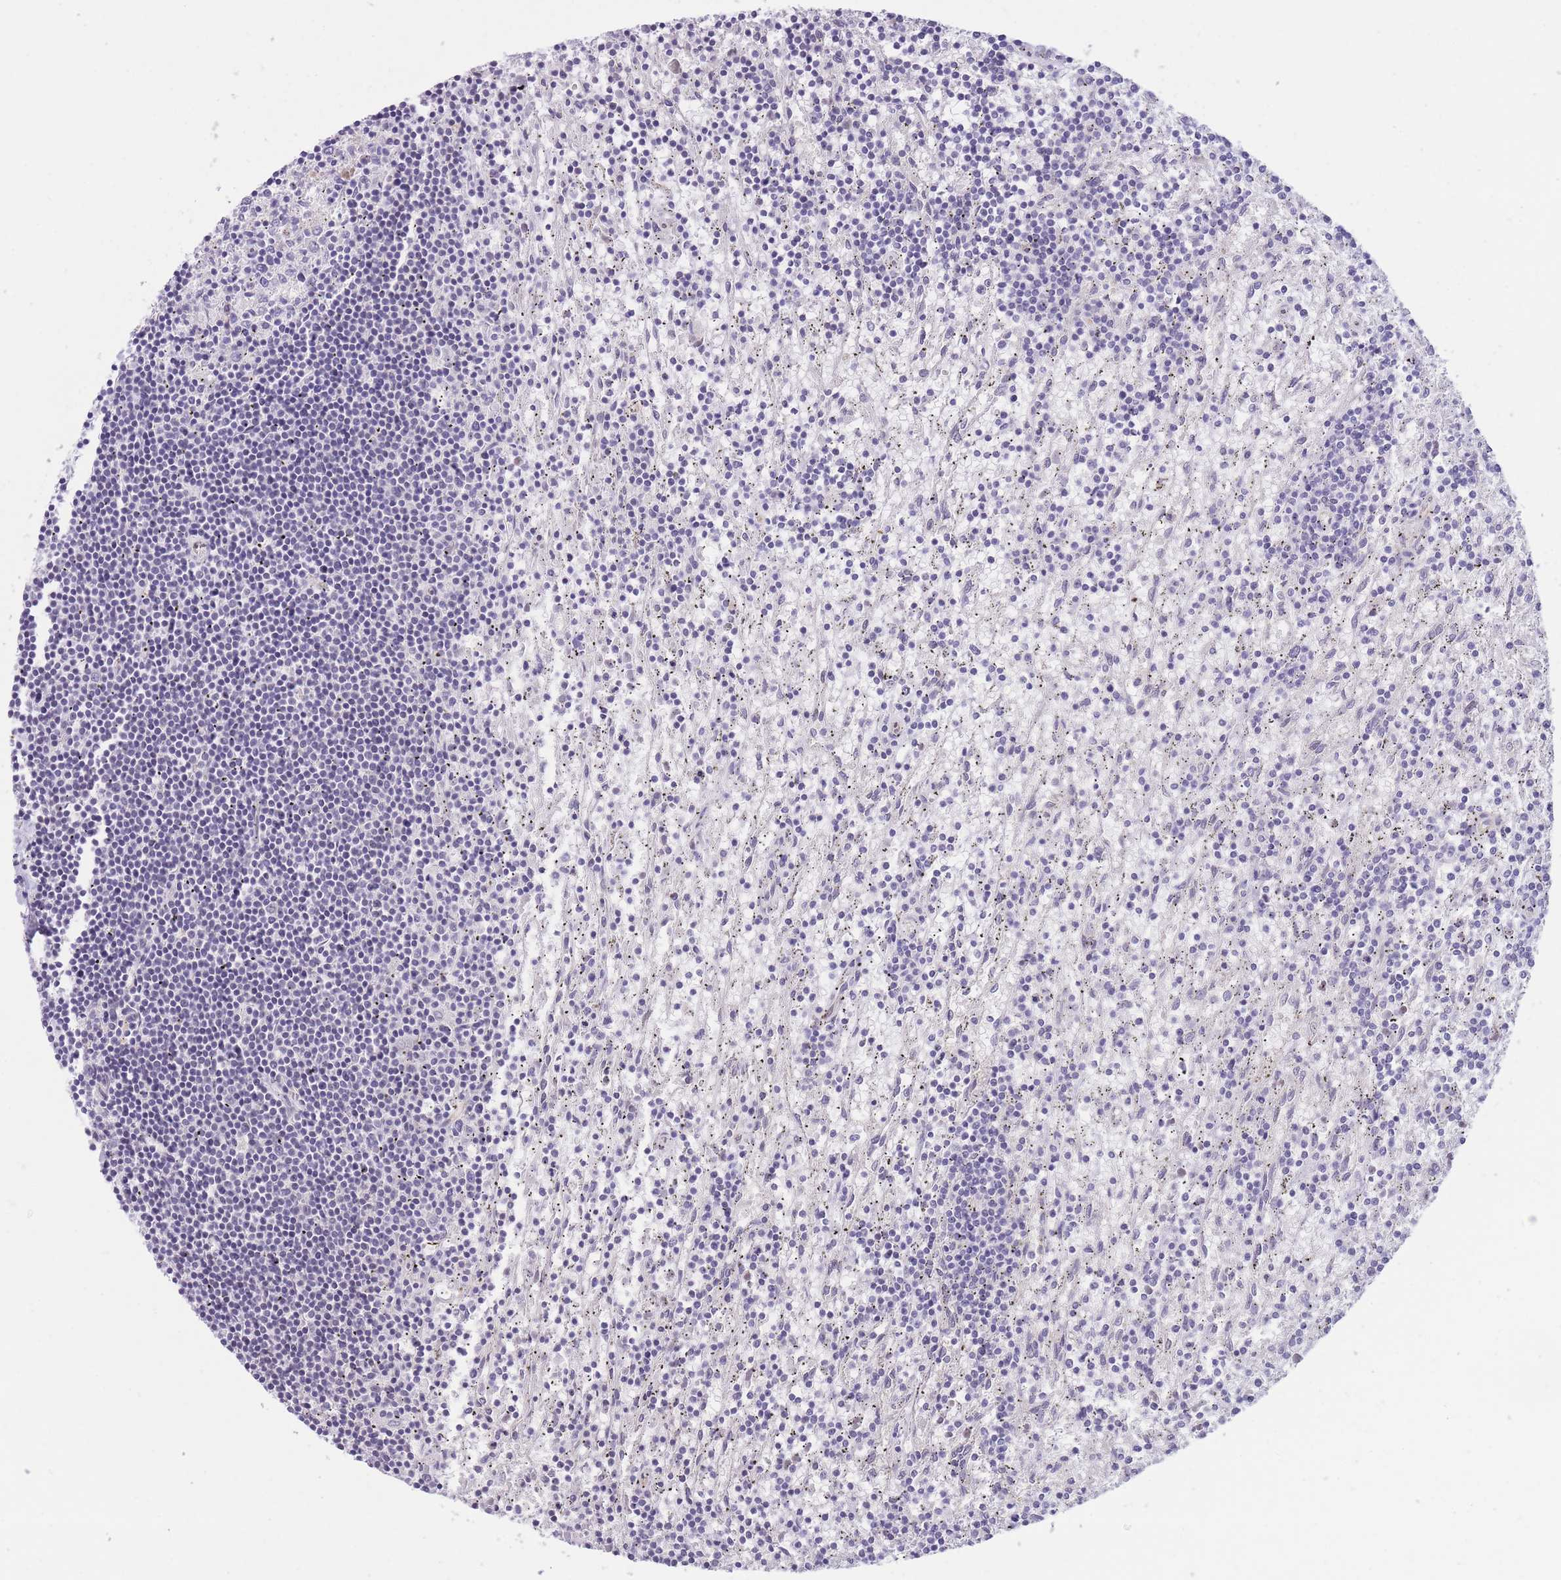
{"staining": {"intensity": "negative", "quantity": "none", "location": "none"}, "tissue": "lymphoma", "cell_type": "Tumor cells", "image_type": "cancer", "snomed": [{"axis": "morphology", "description": "Malignant lymphoma, non-Hodgkin's type, Low grade"}, {"axis": "topography", "description": "Spleen"}], "caption": "This histopathology image is of low-grade malignant lymphoma, non-Hodgkin's type stained with IHC to label a protein in brown with the nuclei are counter-stained blue. There is no staining in tumor cells.", "gene": "QTRT1", "patient": {"sex": "male", "age": 76}}